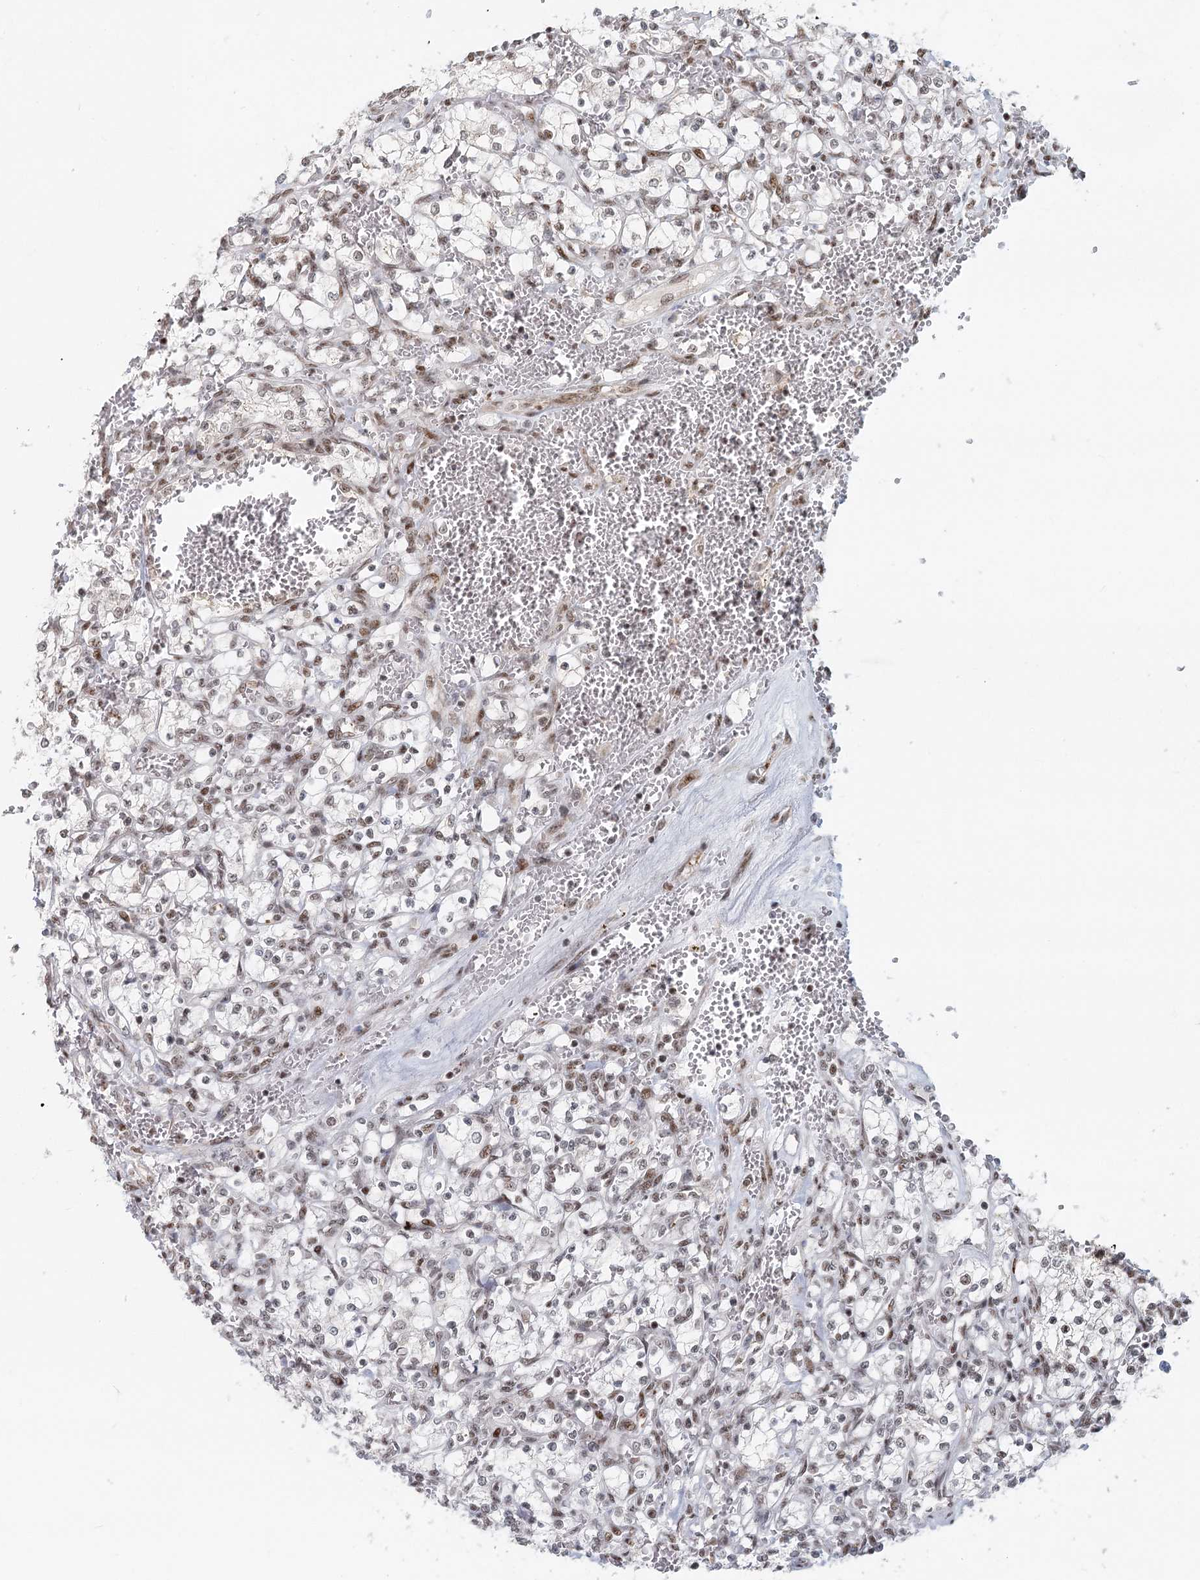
{"staining": {"intensity": "weak", "quantity": "25%-75%", "location": "nuclear"}, "tissue": "renal cancer", "cell_type": "Tumor cells", "image_type": "cancer", "snomed": [{"axis": "morphology", "description": "Adenocarcinoma, NOS"}, {"axis": "topography", "description": "Kidney"}], "caption": "Immunohistochemical staining of renal cancer demonstrates weak nuclear protein positivity in about 25%-75% of tumor cells.", "gene": "BNIP5", "patient": {"sex": "female", "age": 69}}